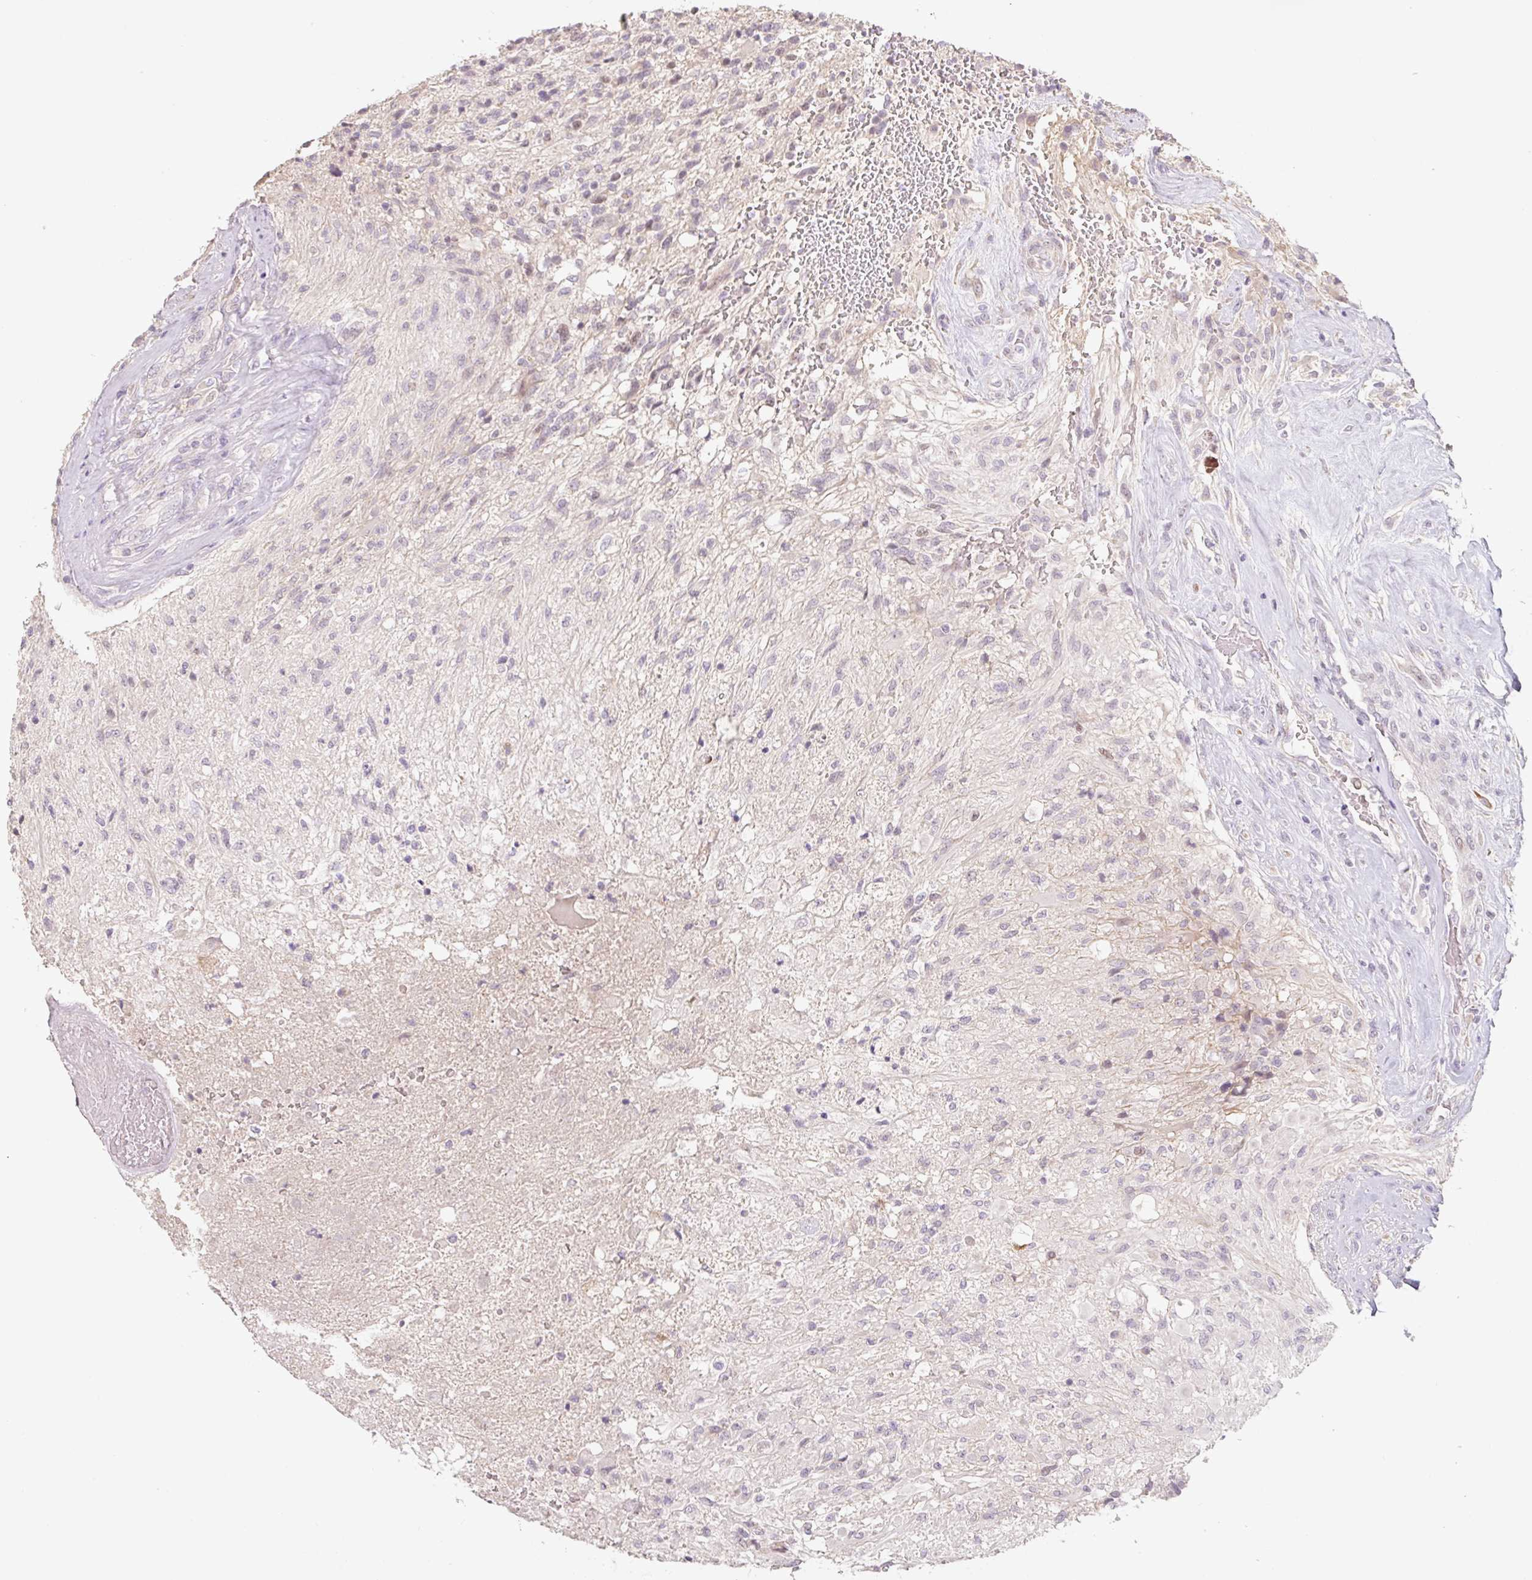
{"staining": {"intensity": "negative", "quantity": "none", "location": "none"}, "tissue": "glioma", "cell_type": "Tumor cells", "image_type": "cancer", "snomed": [{"axis": "morphology", "description": "Glioma, malignant, High grade"}, {"axis": "topography", "description": "Brain"}], "caption": "This is an IHC image of glioma. There is no expression in tumor cells.", "gene": "MIA2", "patient": {"sex": "male", "age": 56}}